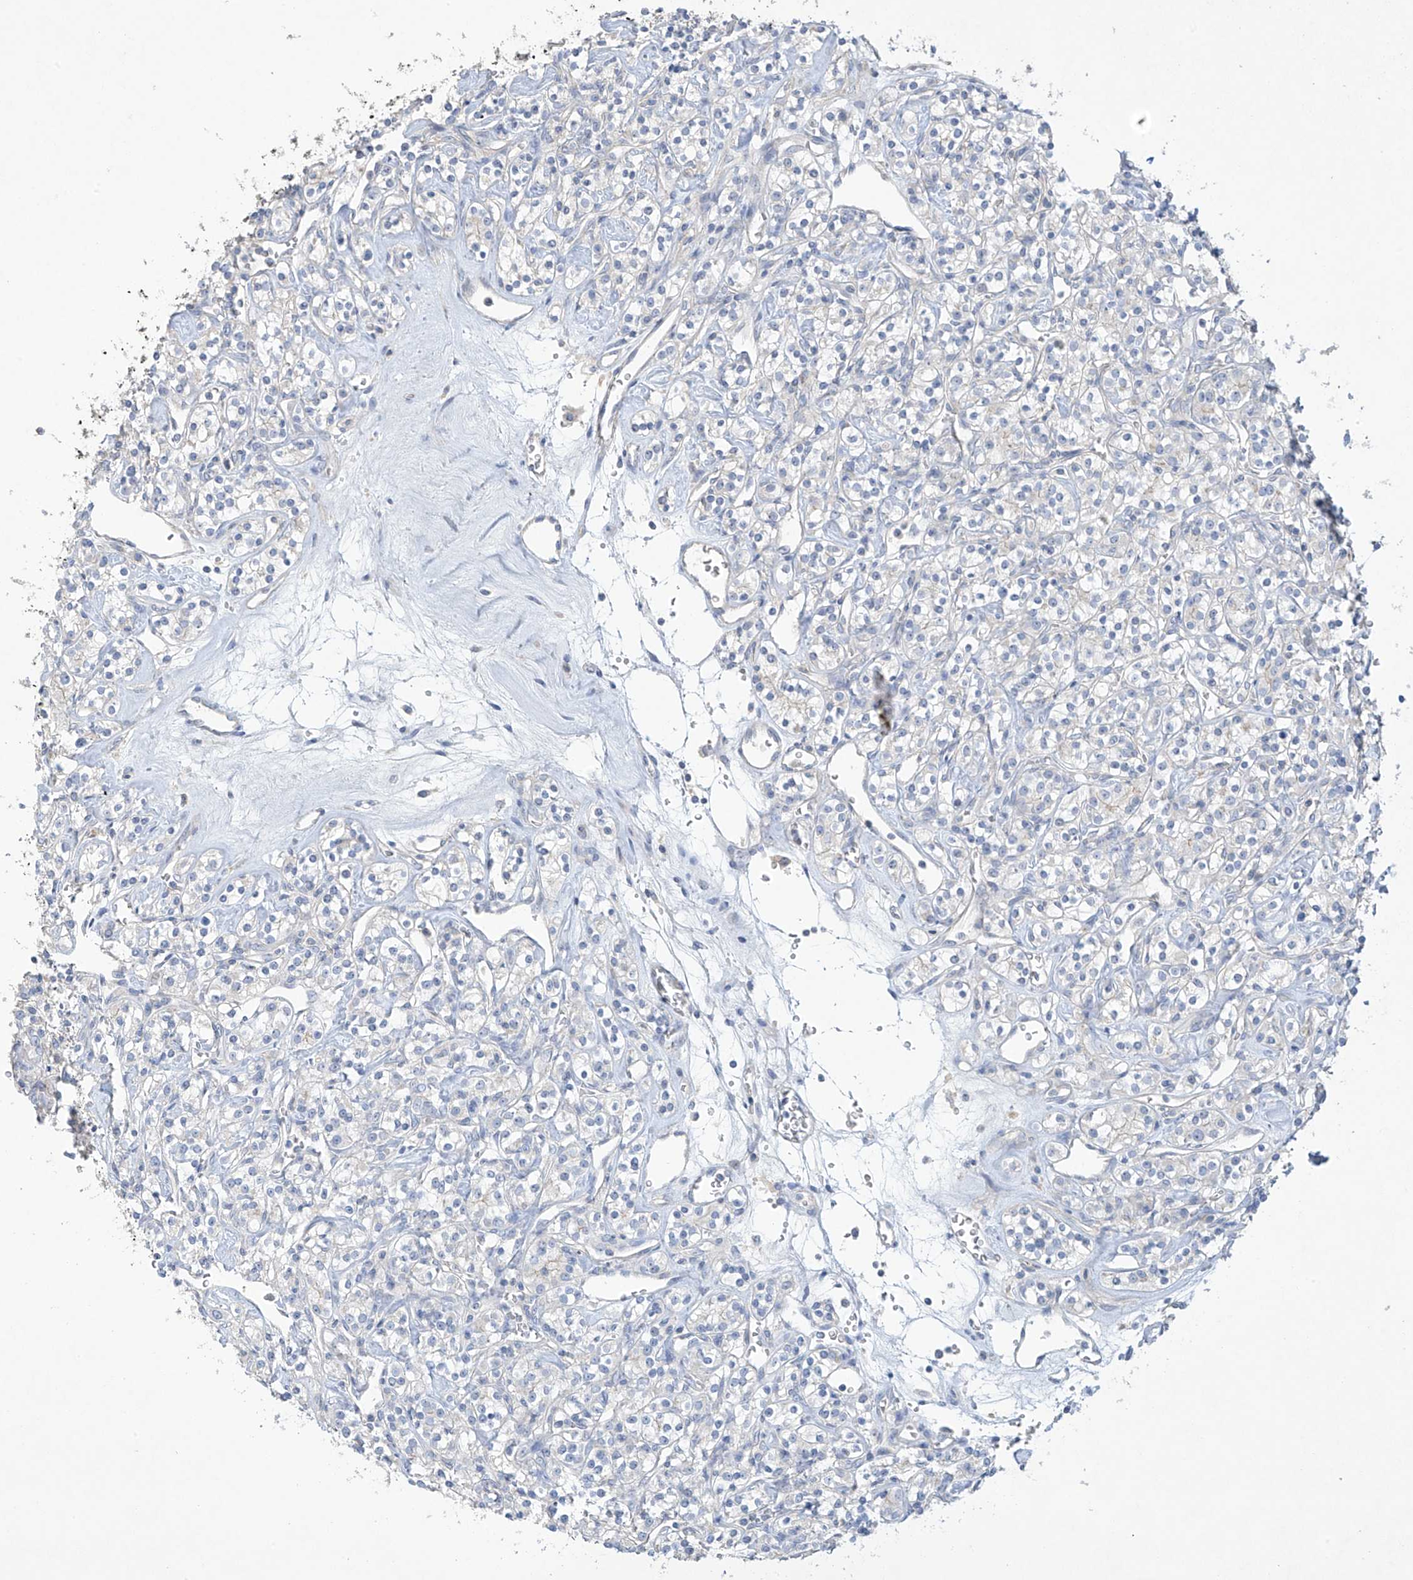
{"staining": {"intensity": "negative", "quantity": "none", "location": "none"}, "tissue": "renal cancer", "cell_type": "Tumor cells", "image_type": "cancer", "snomed": [{"axis": "morphology", "description": "Adenocarcinoma, NOS"}, {"axis": "topography", "description": "Kidney"}], "caption": "This micrograph is of renal cancer stained with immunohistochemistry to label a protein in brown with the nuclei are counter-stained blue. There is no positivity in tumor cells.", "gene": "PRSS12", "patient": {"sex": "male", "age": 77}}